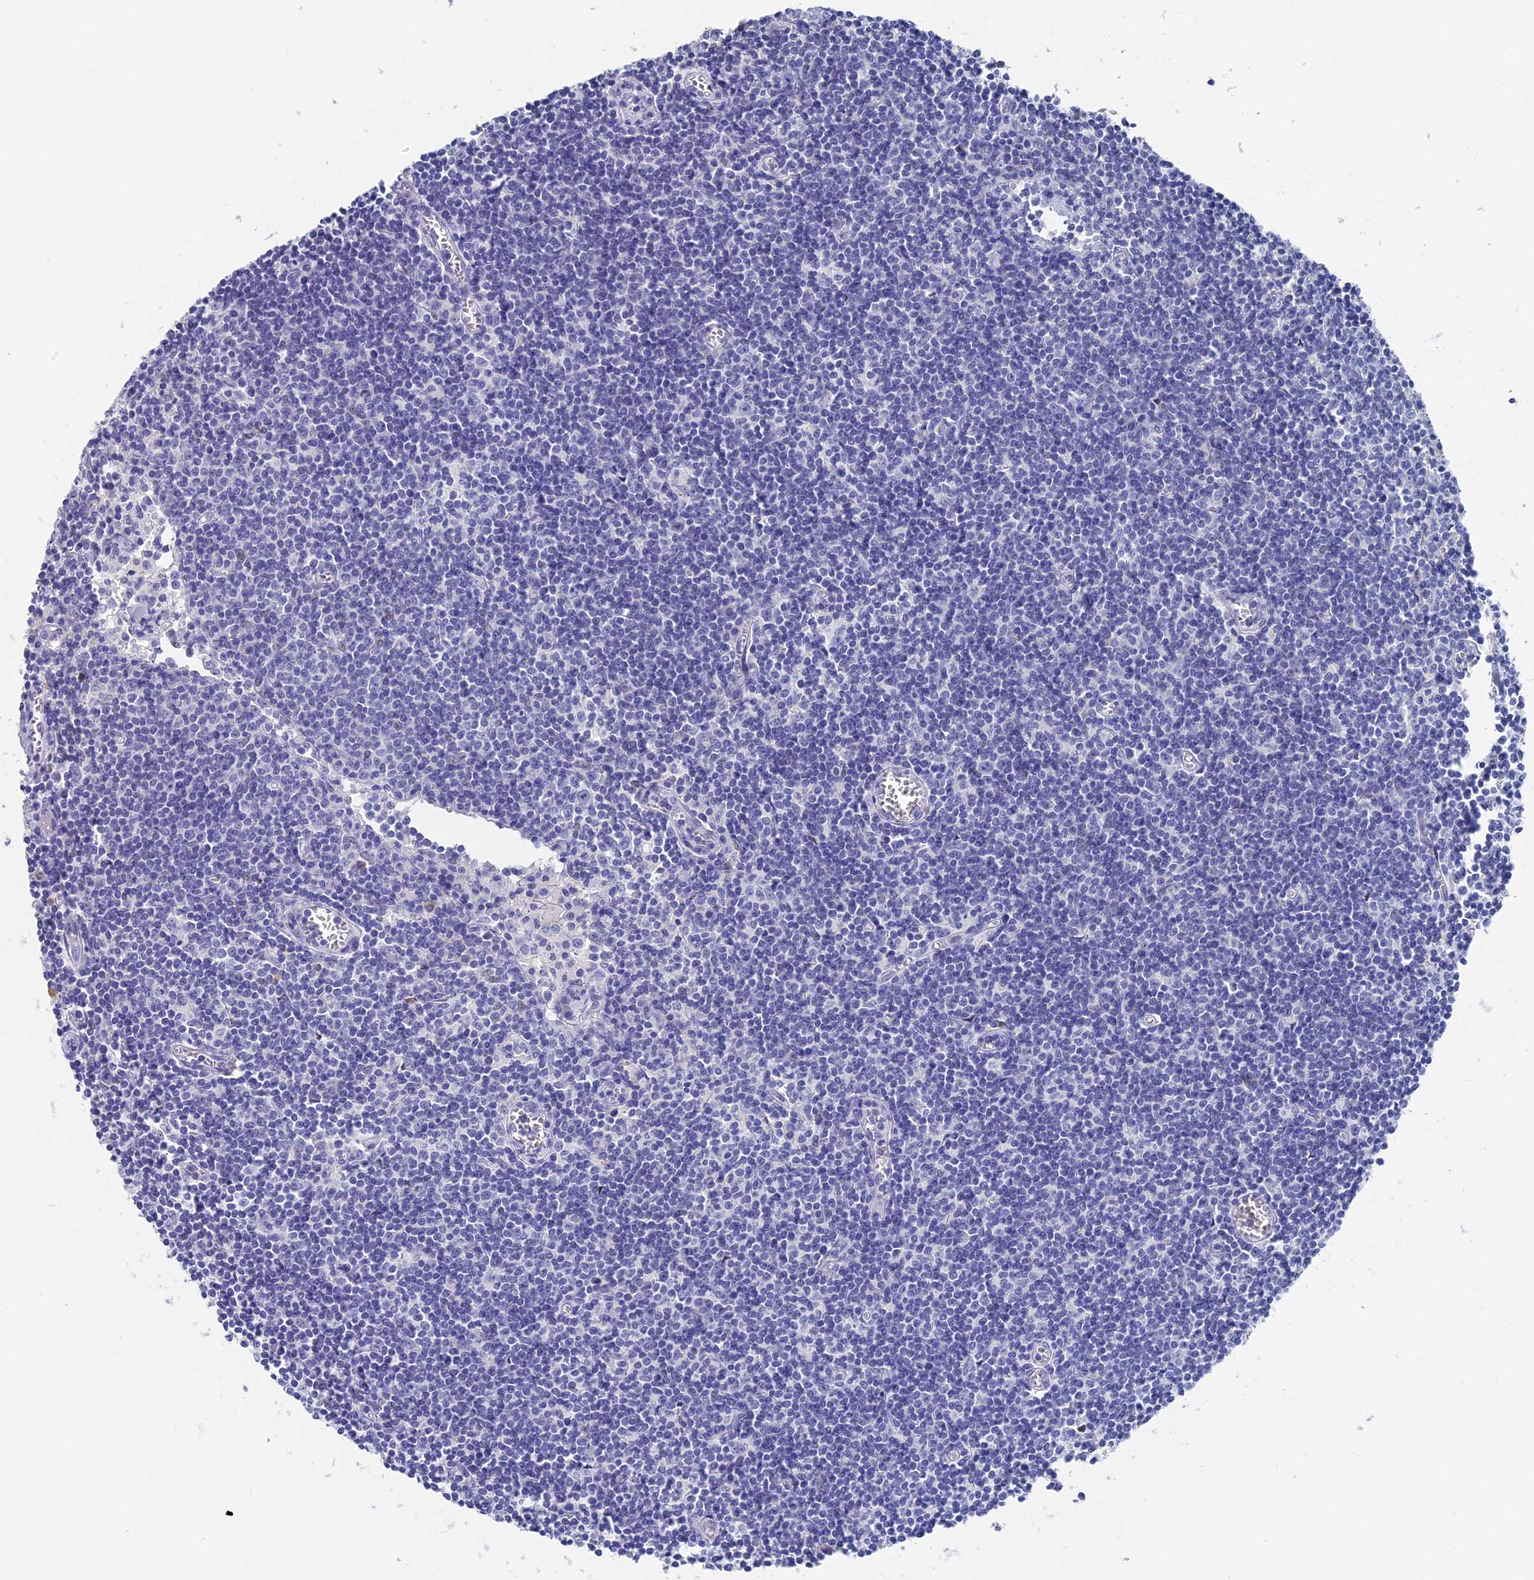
{"staining": {"intensity": "negative", "quantity": "none", "location": "none"}, "tissue": "lymph node", "cell_type": "Germinal center cells", "image_type": "normal", "snomed": [{"axis": "morphology", "description": "Normal tissue, NOS"}, {"axis": "topography", "description": "Lymph node"}], "caption": "Protein analysis of benign lymph node reveals no significant positivity in germinal center cells. The staining is performed using DAB brown chromogen with nuclei counter-stained in using hematoxylin.", "gene": "VPS33B", "patient": {"sex": "female", "age": 55}}